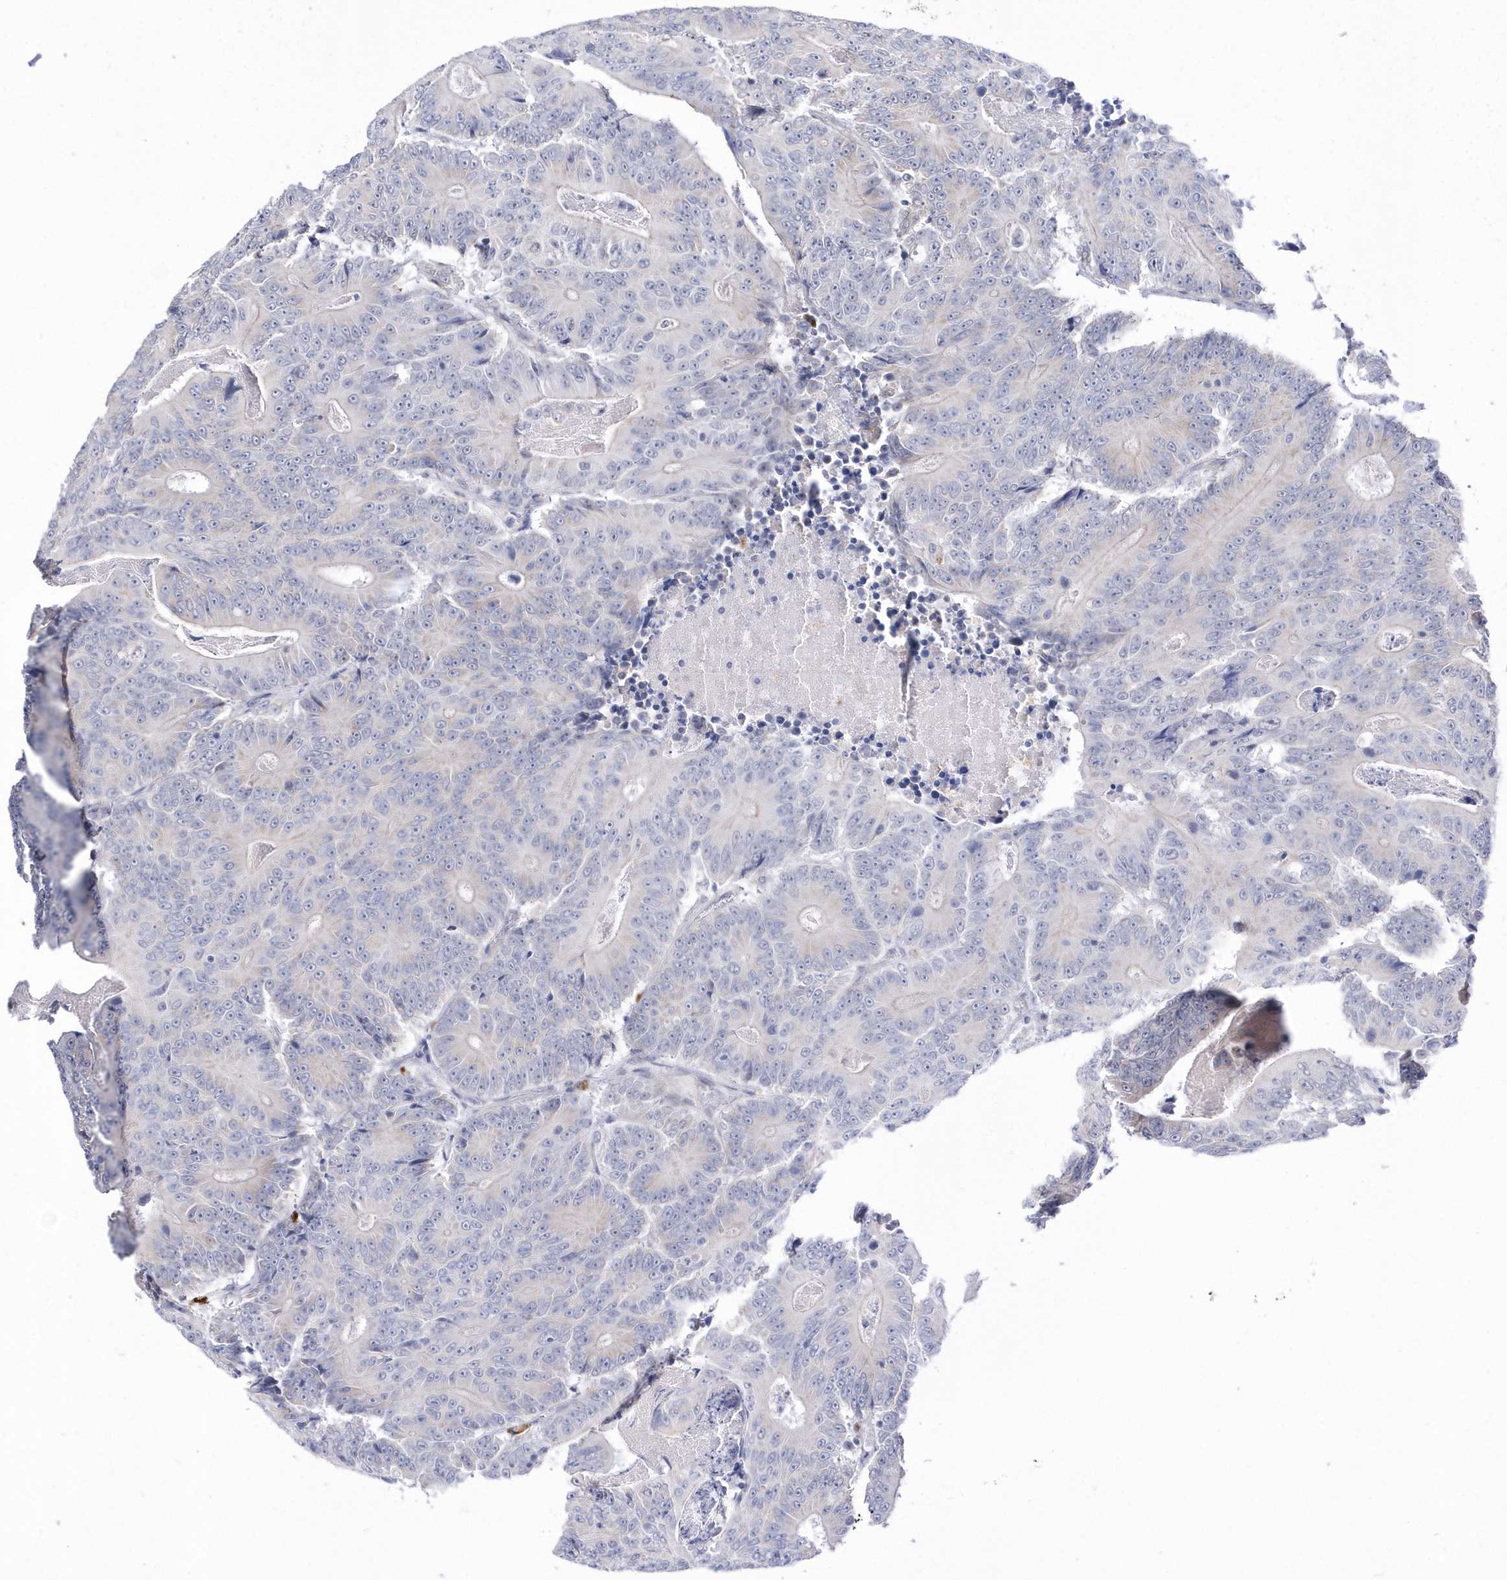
{"staining": {"intensity": "negative", "quantity": "none", "location": "none"}, "tissue": "colorectal cancer", "cell_type": "Tumor cells", "image_type": "cancer", "snomed": [{"axis": "morphology", "description": "Adenocarcinoma, NOS"}, {"axis": "topography", "description": "Colon"}], "caption": "Immunohistochemistry (IHC) of human adenocarcinoma (colorectal) demonstrates no positivity in tumor cells.", "gene": "DALRD3", "patient": {"sex": "male", "age": 83}}